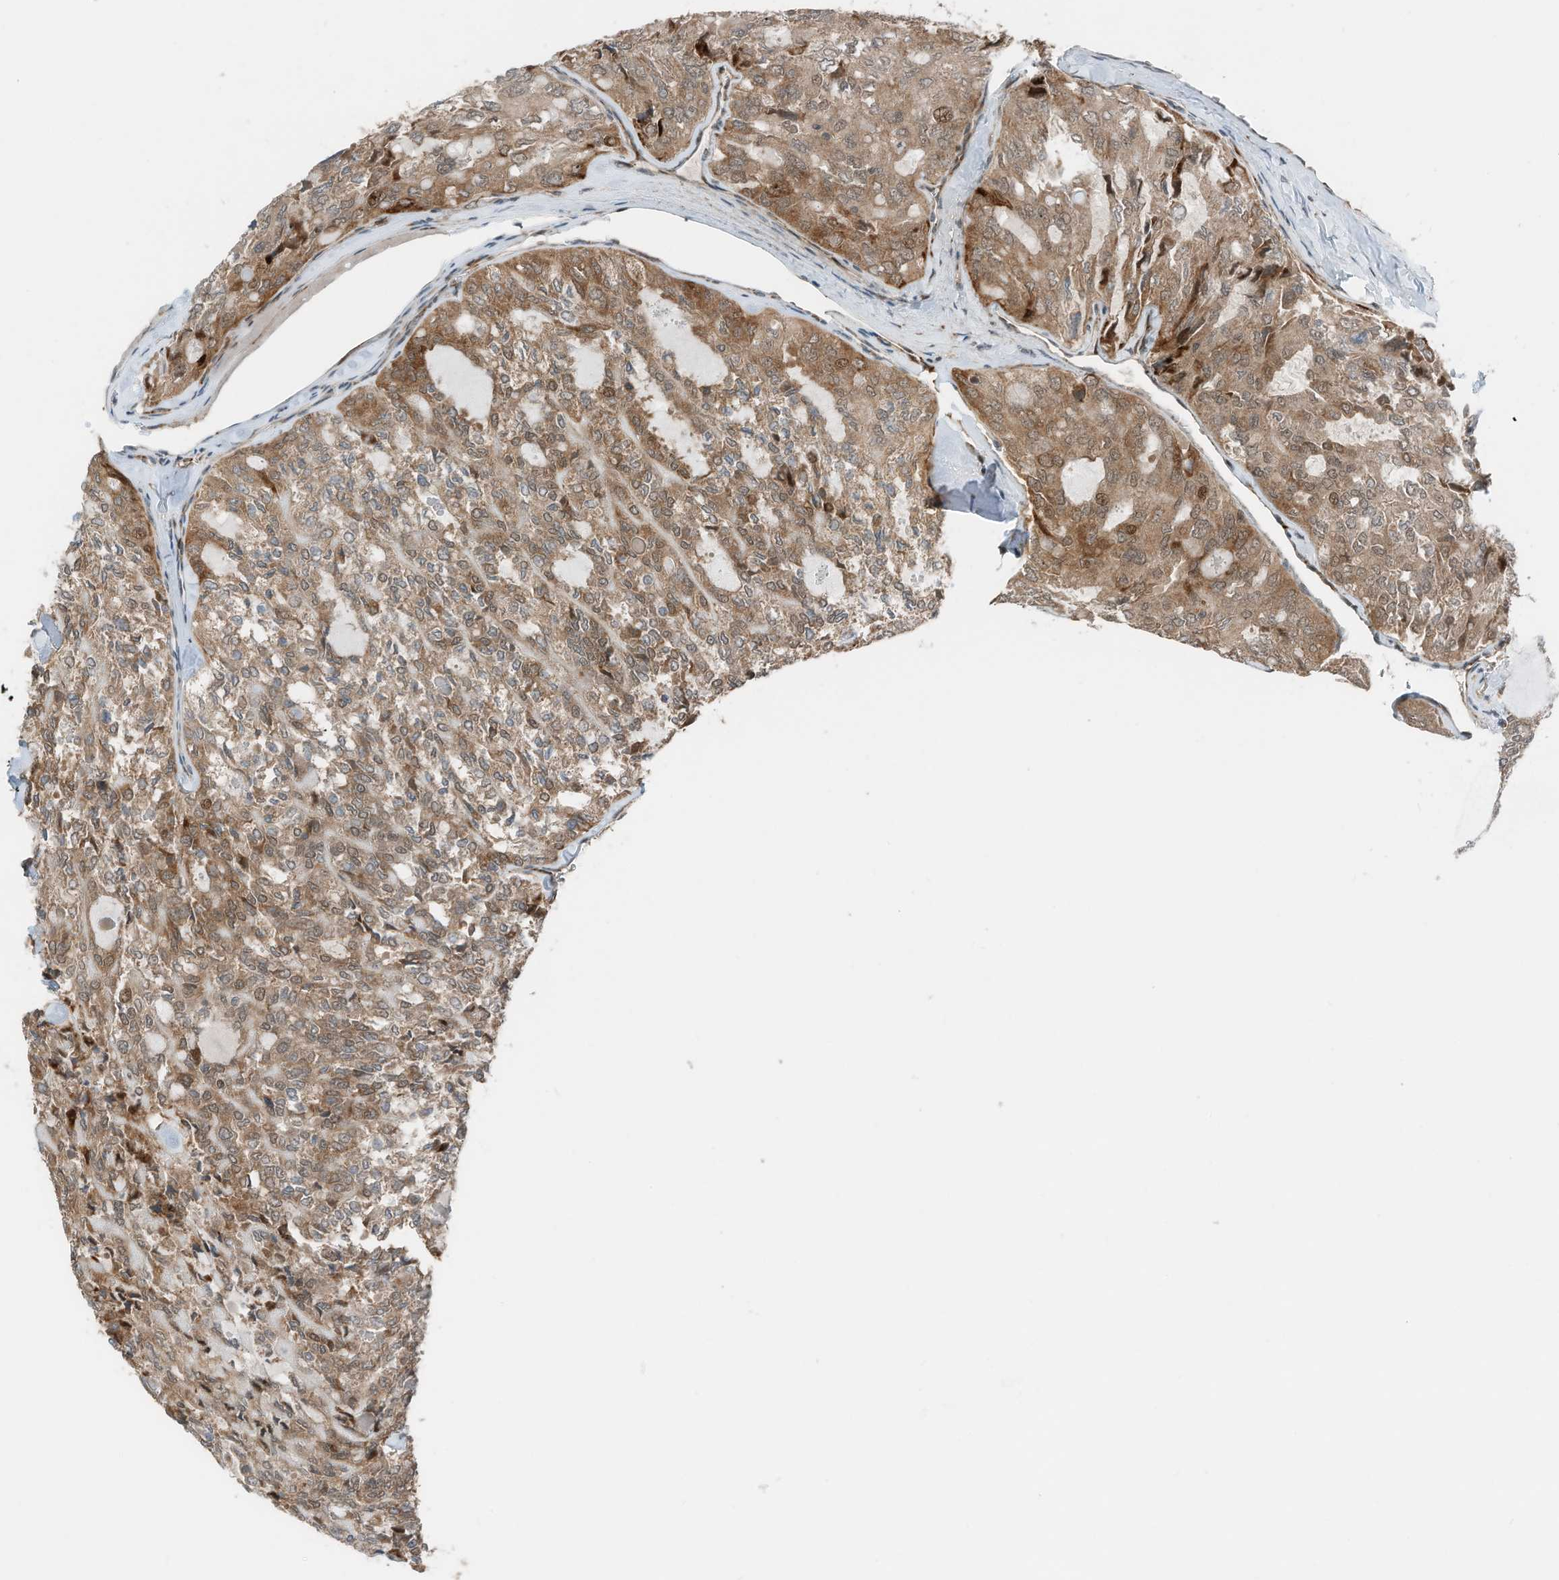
{"staining": {"intensity": "moderate", "quantity": ">75%", "location": "cytoplasmic/membranous,nuclear"}, "tissue": "thyroid cancer", "cell_type": "Tumor cells", "image_type": "cancer", "snomed": [{"axis": "morphology", "description": "Follicular adenoma carcinoma, NOS"}, {"axis": "topography", "description": "Thyroid gland"}], "caption": "Immunohistochemistry (DAB (3,3'-diaminobenzidine)) staining of thyroid cancer (follicular adenoma carcinoma) reveals moderate cytoplasmic/membranous and nuclear protein staining in approximately >75% of tumor cells. (DAB = brown stain, brightfield microscopy at high magnification).", "gene": "RMND1", "patient": {"sex": "male", "age": 75}}